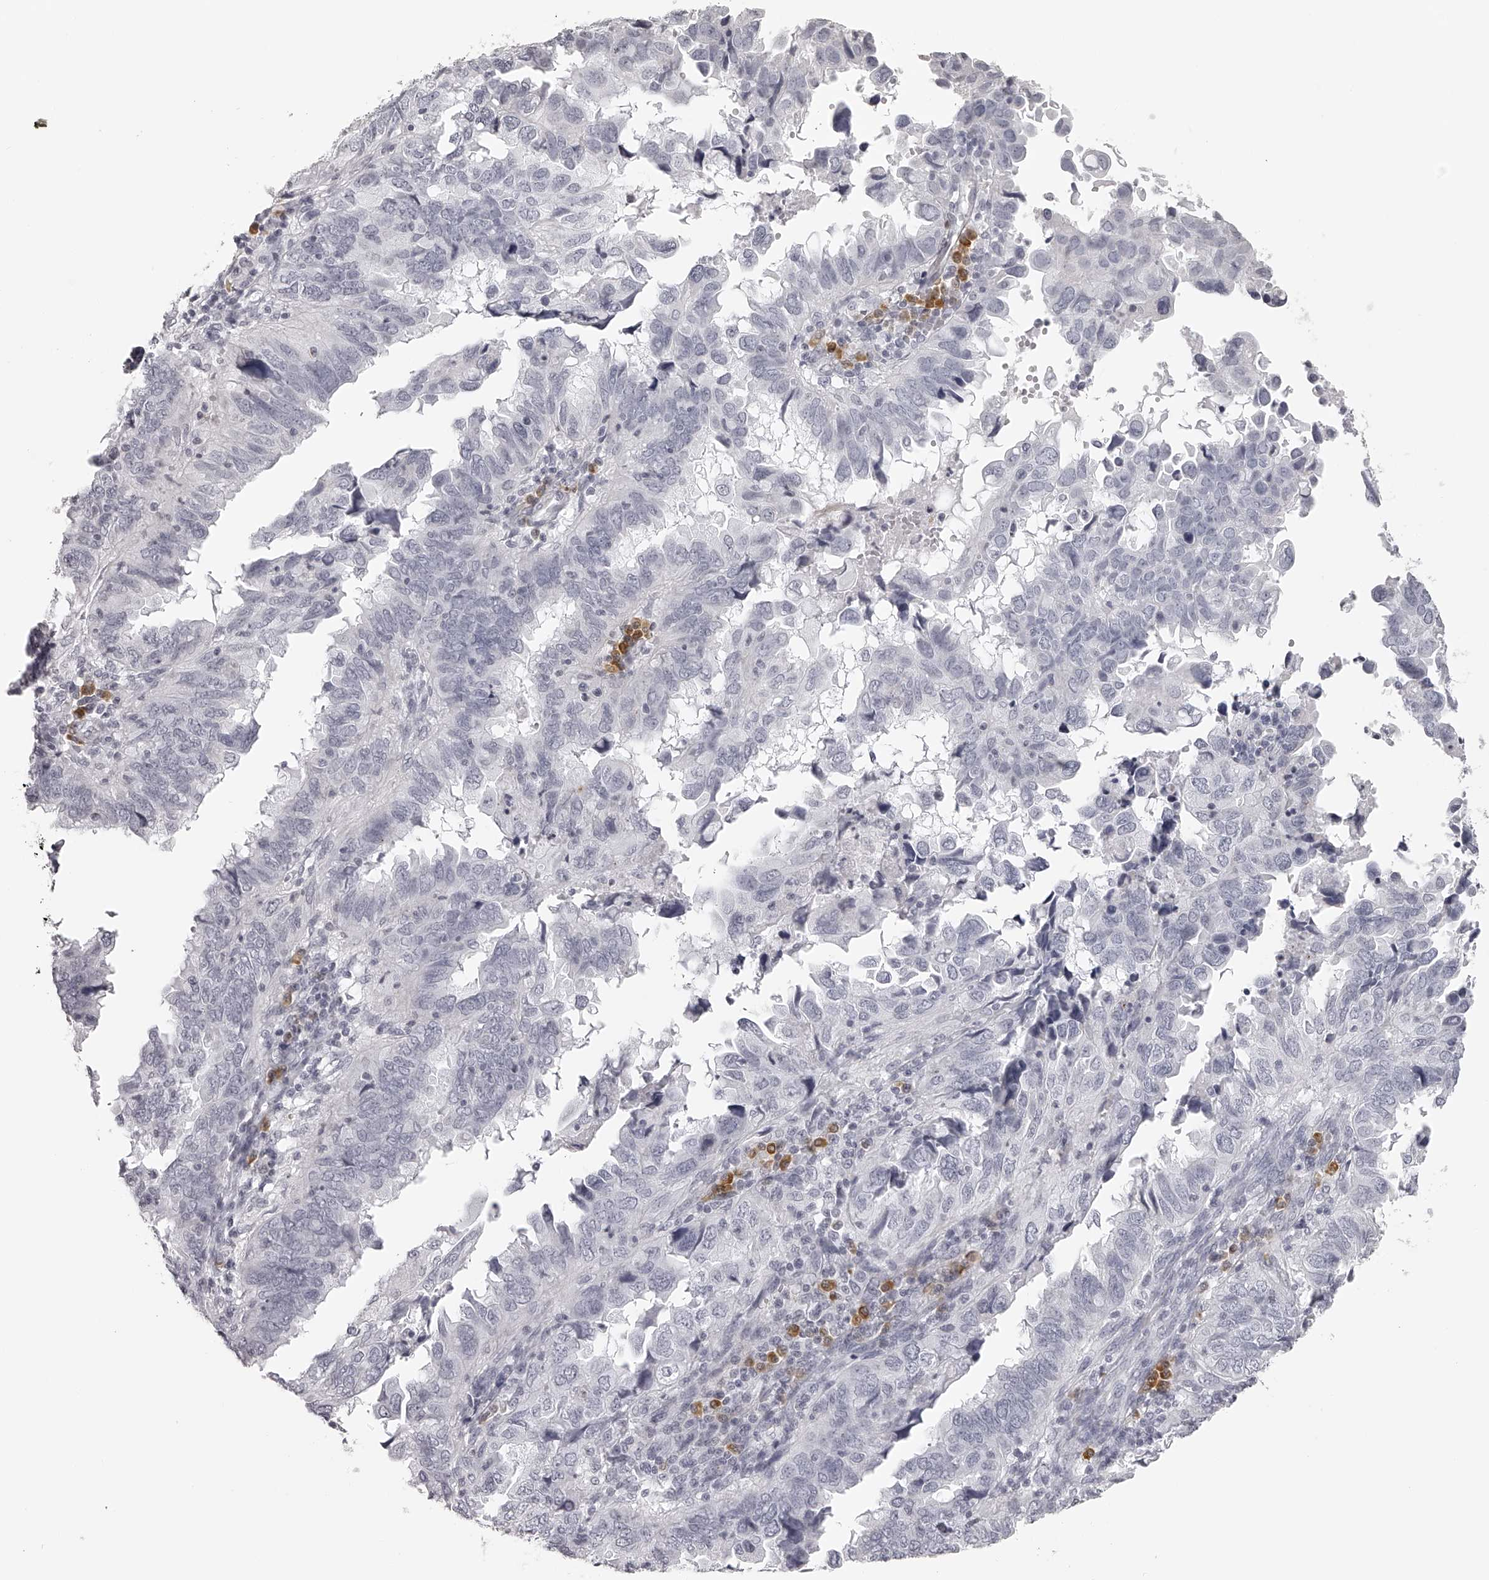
{"staining": {"intensity": "negative", "quantity": "none", "location": "none"}, "tissue": "endometrial cancer", "cell_type": "Tumor cells", "image_type": "cancer", "snomed": [{"axis": "morphology", "description": "Adenocarcinoma, NOS"}, {"axis": "topography", "description": "Uterus"}], "caption": "There is no significant expression in tumor cells of endometrial cancer (adenocarcinoma).", "gene": "SEC11C", "patient": {"sex": "female", "age": 77}}